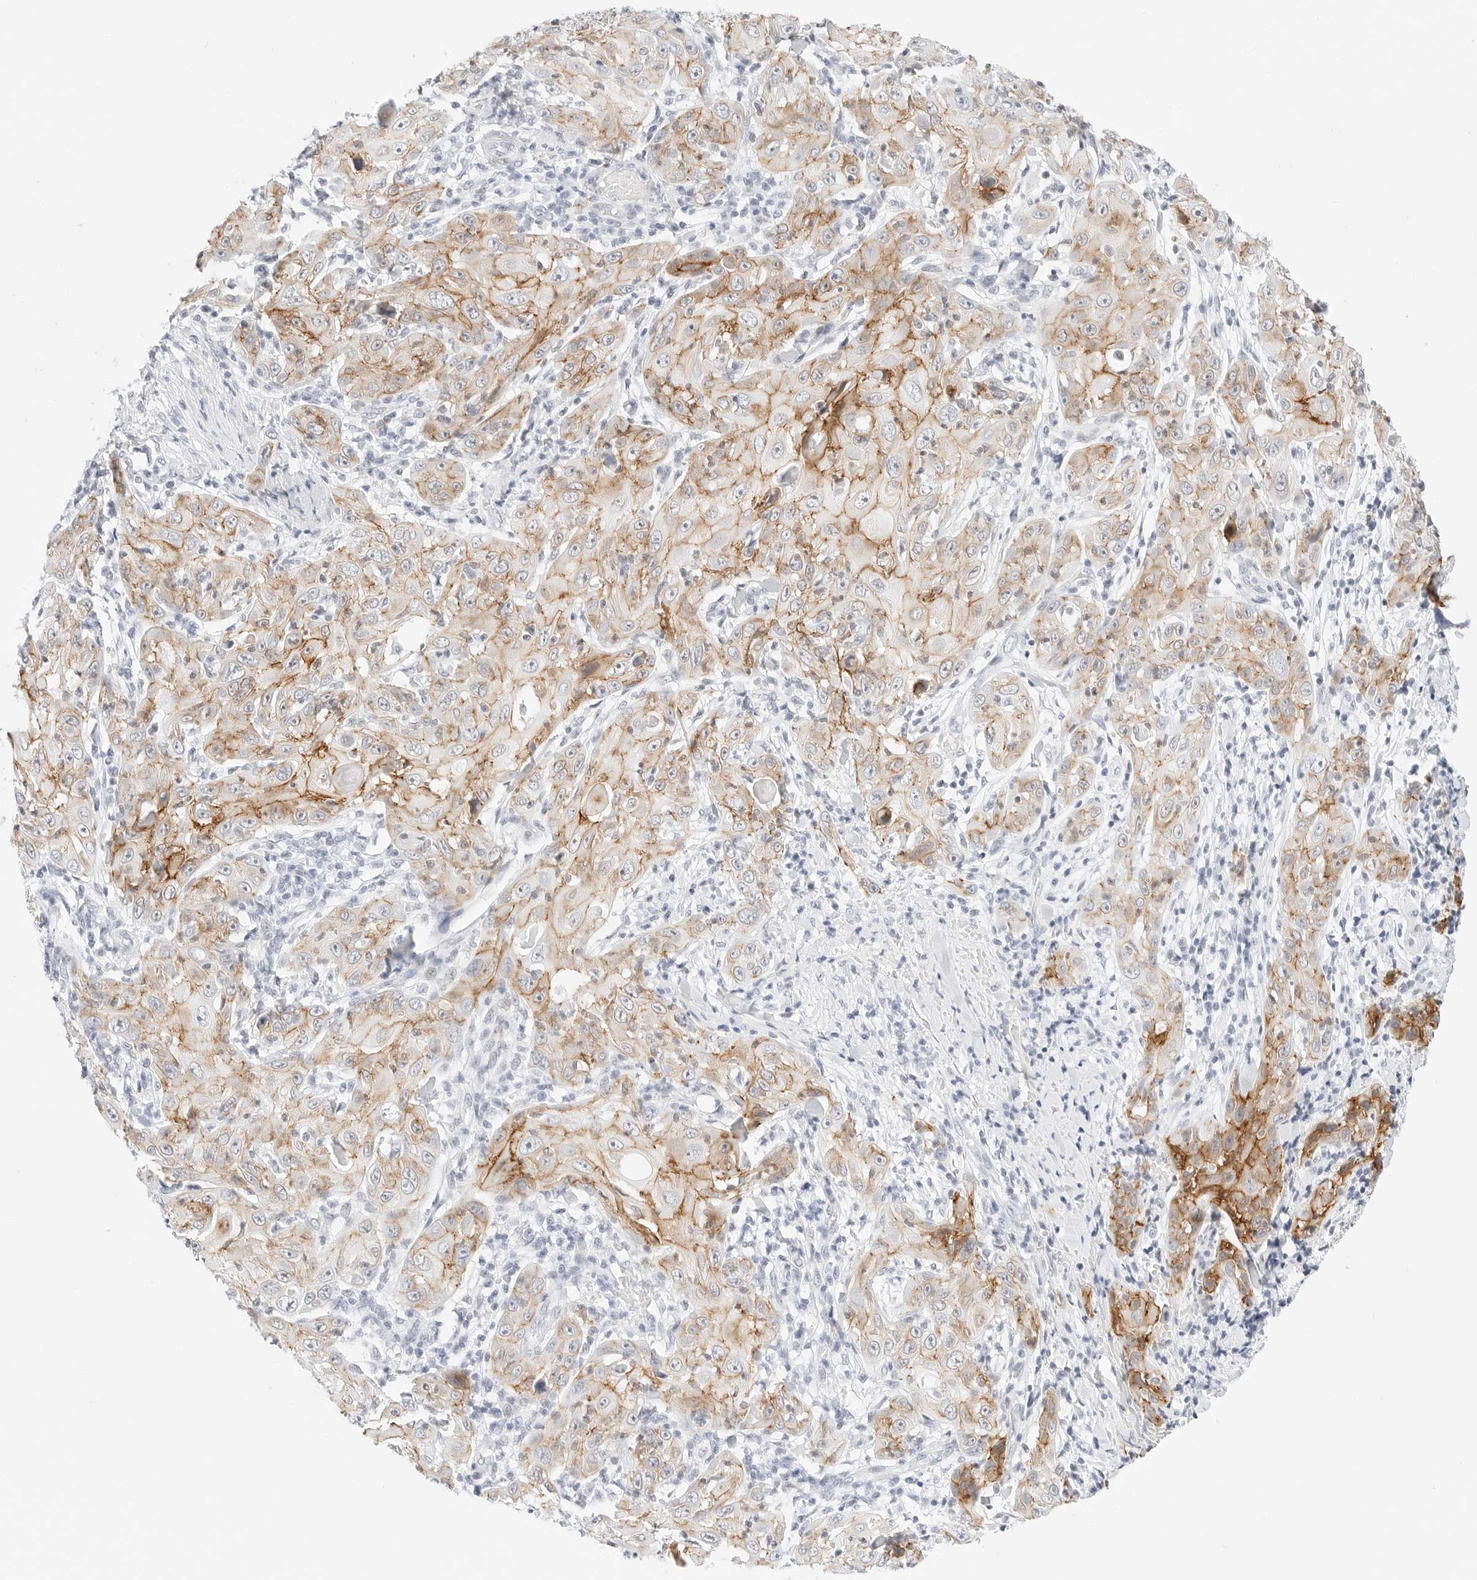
{"staining": {"intensity": "moderate", "quantity": "25%-75%", "location": "cytoplasmic/membranous"}, "tissue": "skin cancer", "cell_type": "Tumor cells", "image_type": "cancer", "snomed": [{"axis": "morphology", "description": "Squamous cell carcinoma, NOS"}, {"axis": "topography", "description": "Skin"}], "caption": "Moderate cytoplasmic/membranous staining is seen in about 25%-75% of tumor cells in squamous cell carcinoma (skin).", "gene": "CDH1", "patient": {"sex": "female", "age": 88}}